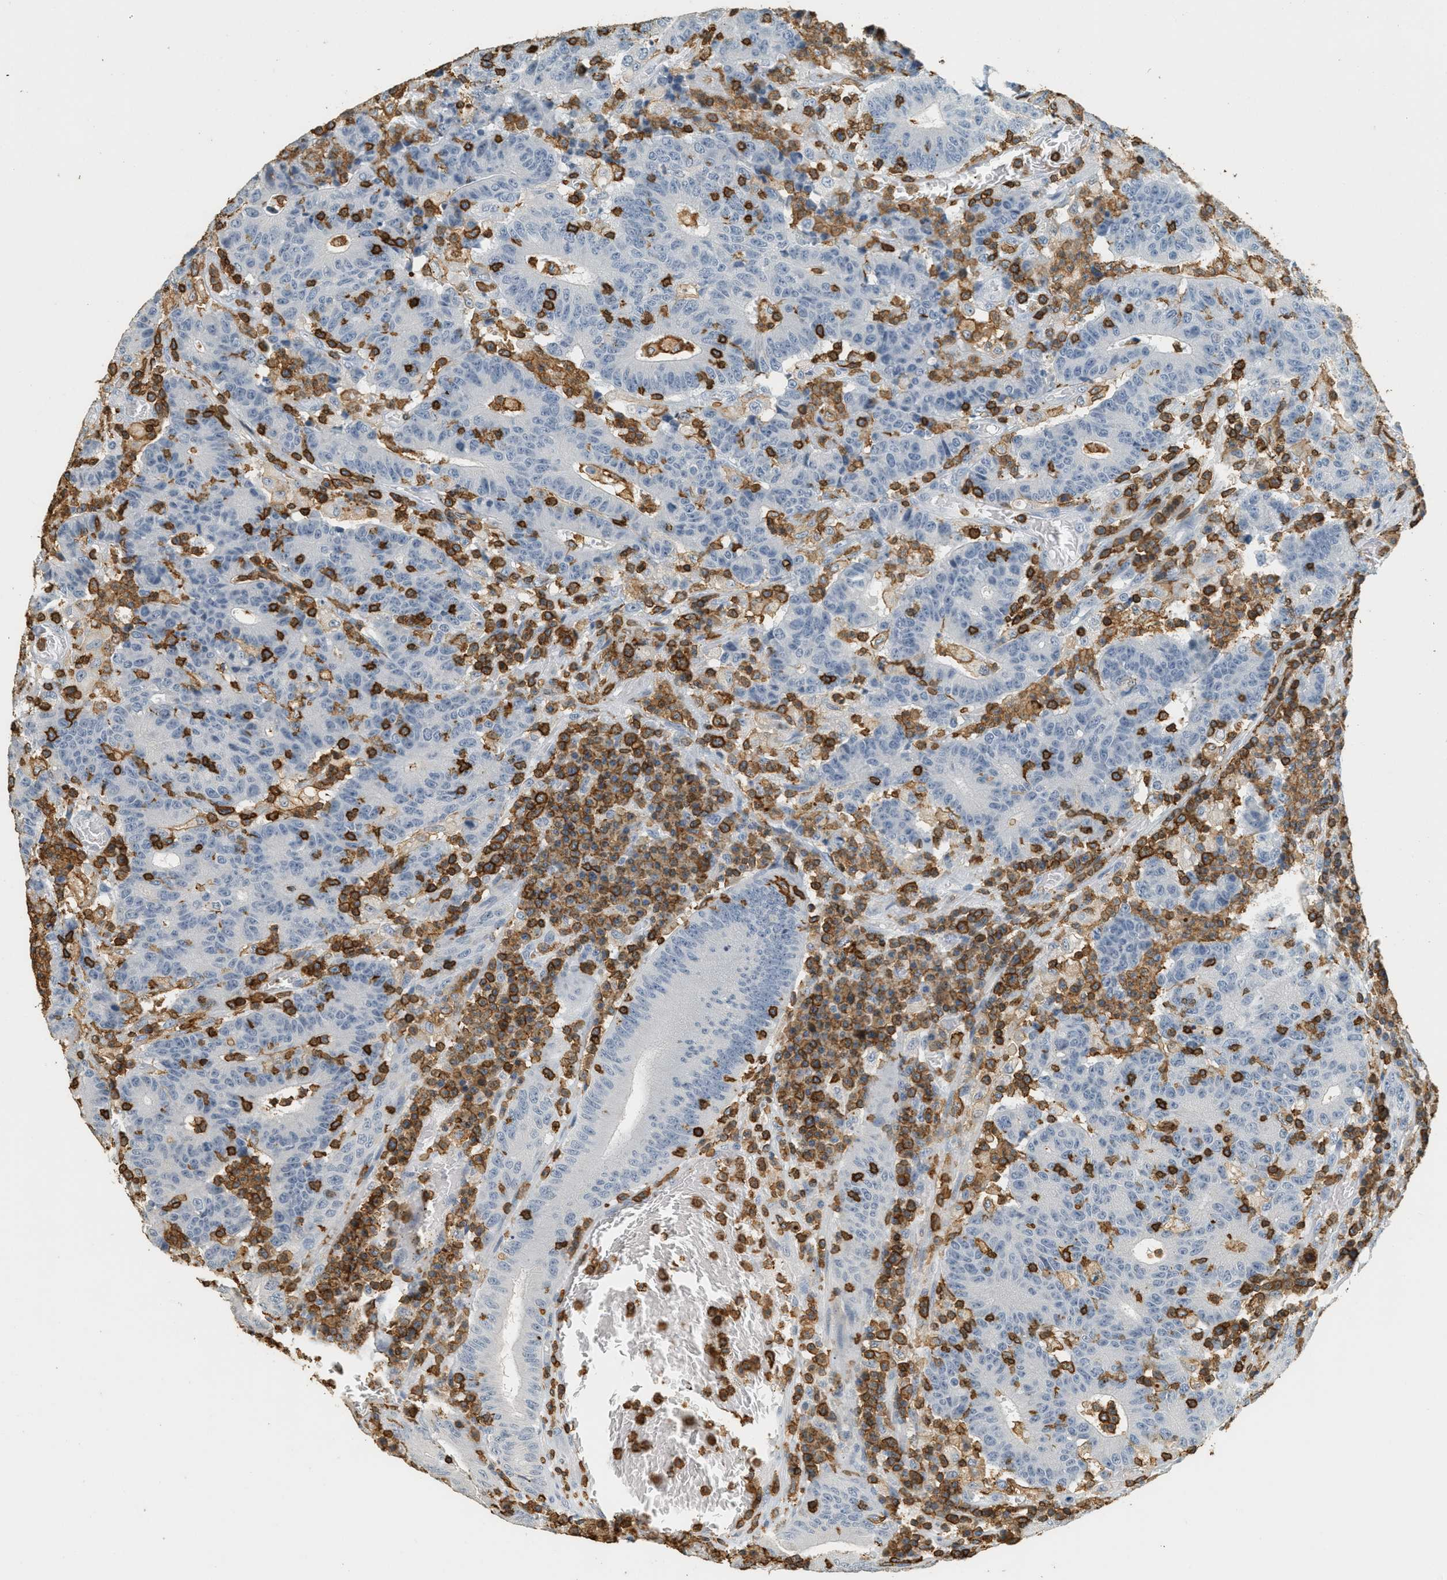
{"staining": {"intensity": "negative", "quantity": "none", "location": "none"}, "tissue": "colorectal cancer", "cell_type": "Tumor cells", "image_type": "cancer", "snomed": [{"axis": "morphology", "description": "Normal tissue, NOS"}, {"axis": "morphology", "description": "Adenocarcinoma, NOS"}, {"axis": "topography", "description": "Colon"}], "caption": "Immunohistochemistry (IHC) image of human colorectal cancer stained for a protein (brown), which demonstrates no staining in tumor cells.", "gene": "LSP1", "patient": {"sex": "female", "age": 75}}